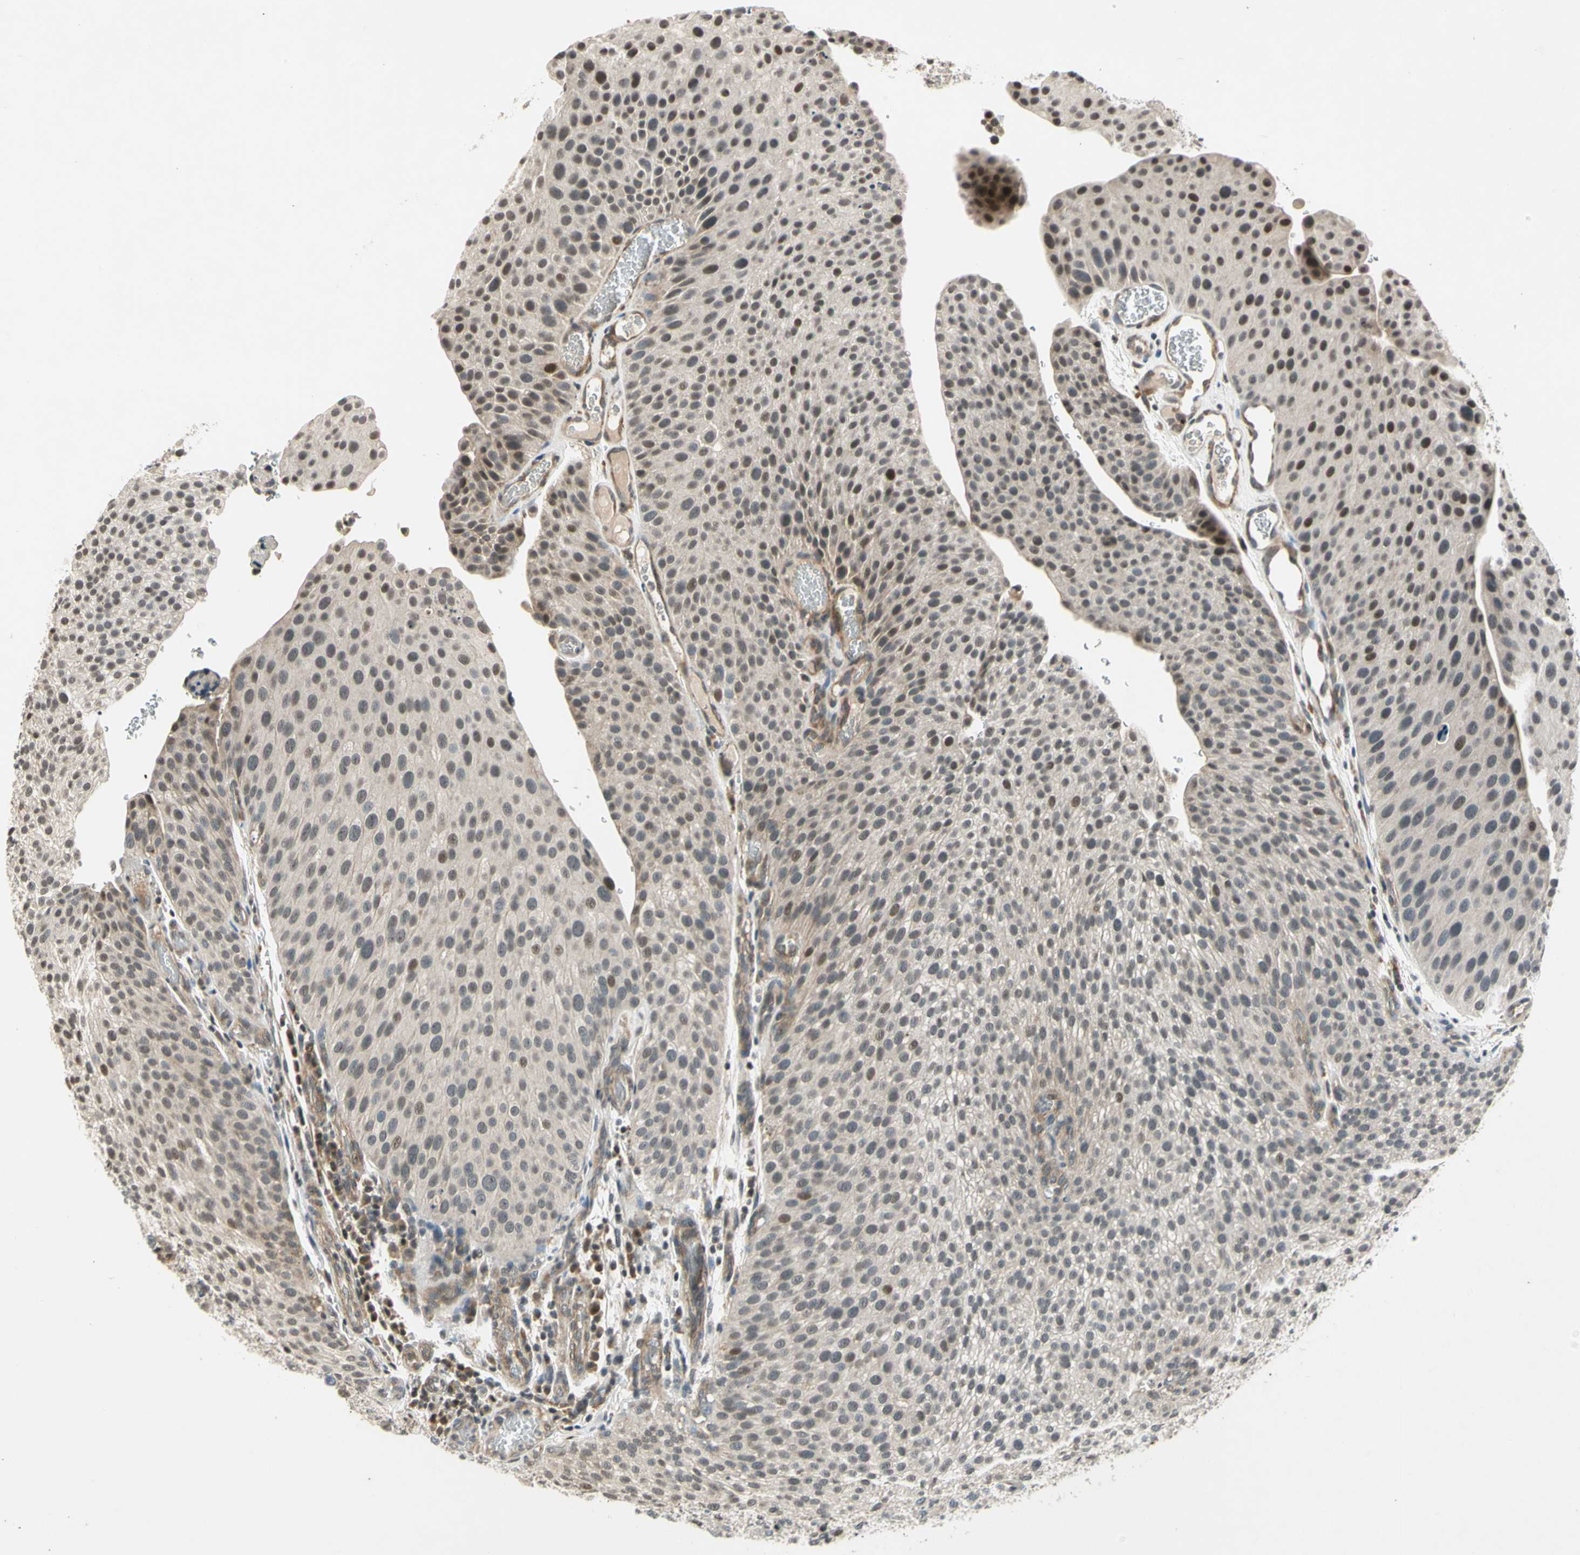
{"staining": {"intensity": "moderate", "quantity": "<25%", "location": "nuclear"}, "tissue": "urothelial cancer", "cell_type": "Tumor cells", "image_type": "cancer", "snomed": [{"axis": "morphology", "description": "Urothelial carcinoma, Low grade"}, {"axis": "topography", "description": "Smooth muscle"}, {"axis": "topography", "description": "Urinary bladder"}], "caption": "Tumor cells reveal moderate nuclear positivity in about <25% of cells in urothelial carcinoma (low-grade).", "gene": "EFNB2", "patient": {"sex": "male", "age": 60}}